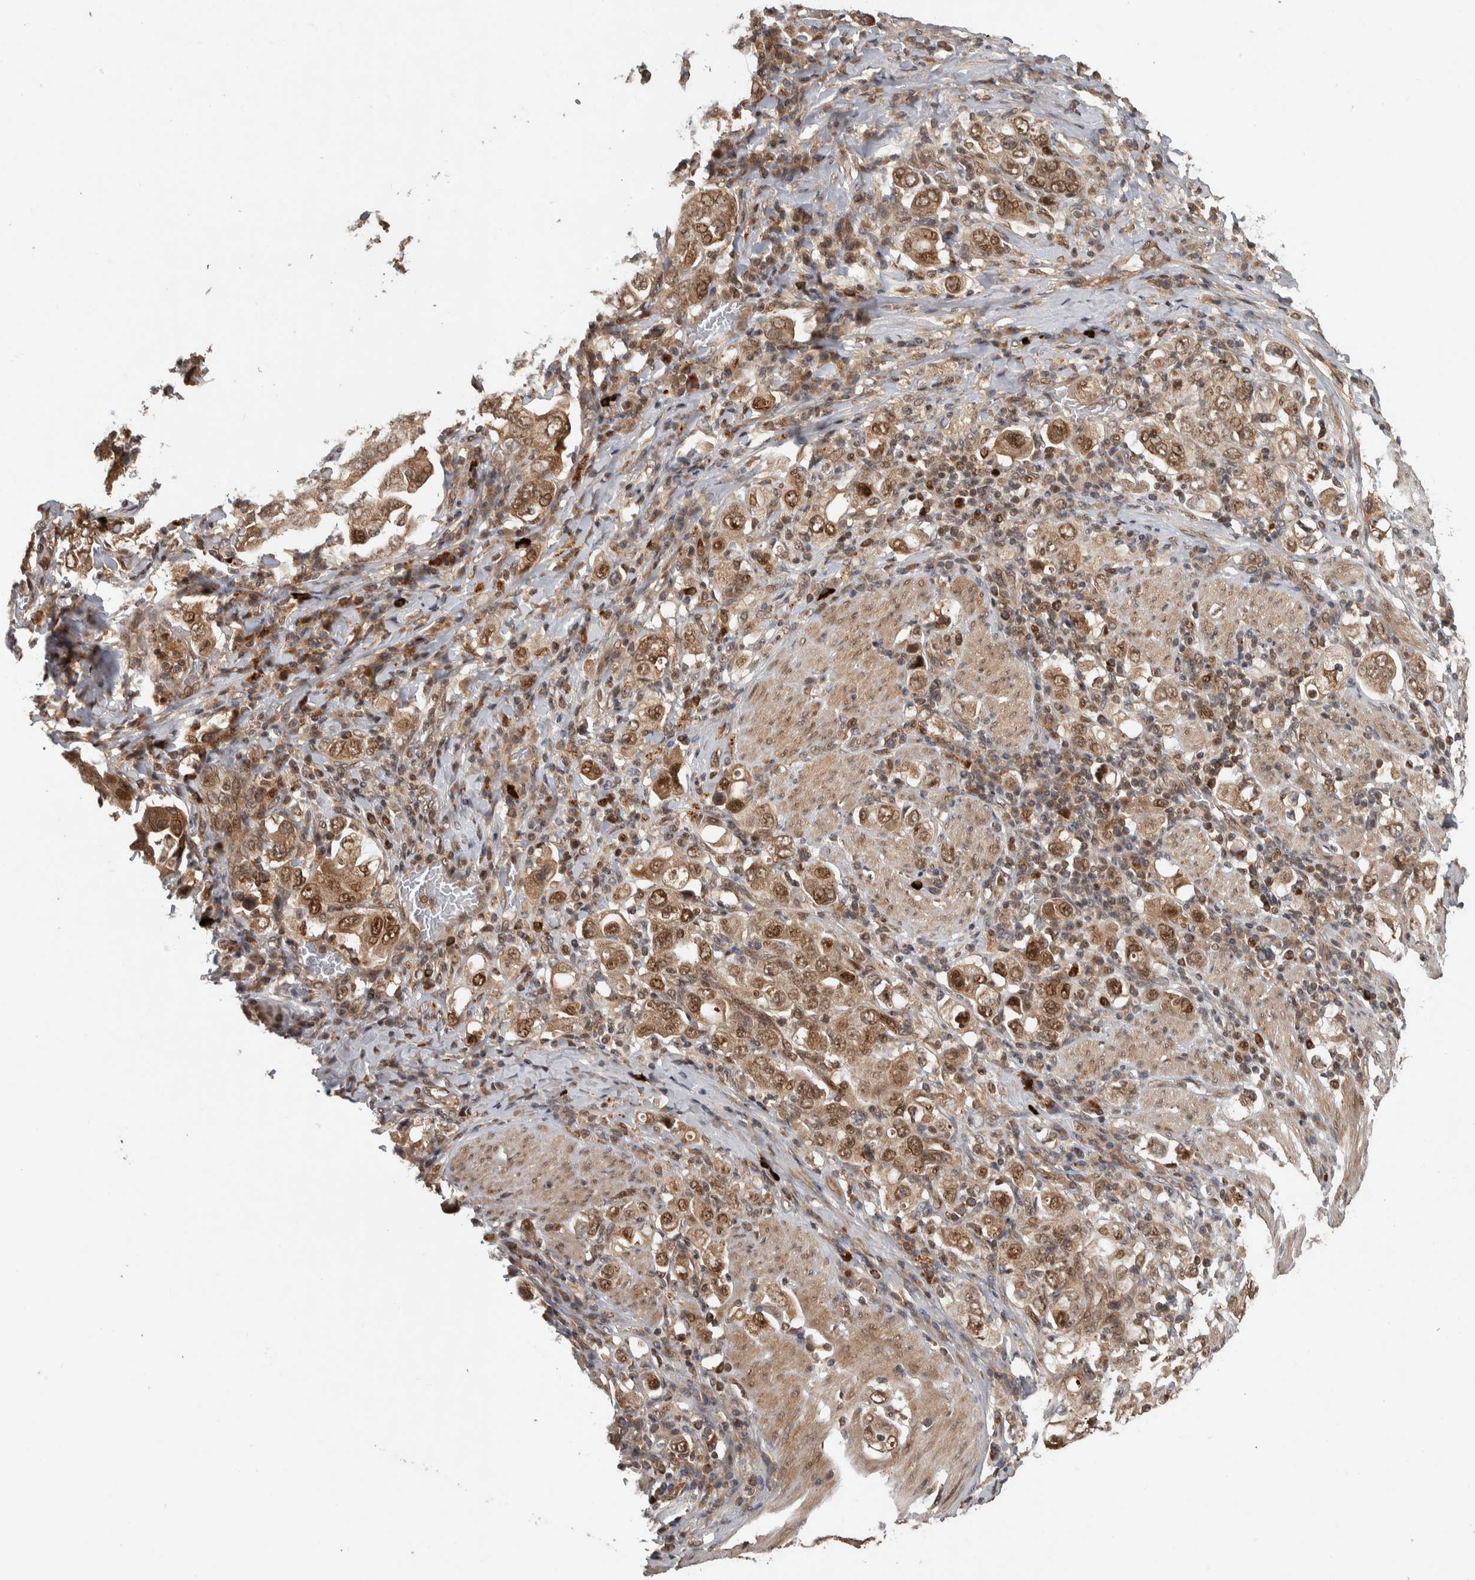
{"staining": {"intensity": "moderate", "quantity": ">75%", "location": "cytoplasmic/membranous,nuclear"}, "tissue": "stomach cancer", "cell_type": "Tumor cells", "image_type": "cancer", "snomed": [{"axis": "morphology", "description": "Adenocarcinoma, NOS"}, {"axis": "topography", "description": "Stomach, upper"}], "caption": "Human stomach adenocarcinoma stained with a protein marker exhibits moderate staining in tumor cells.", "gene": "RPS6KA4", "patient": {"sex": "male", "age": 62}}